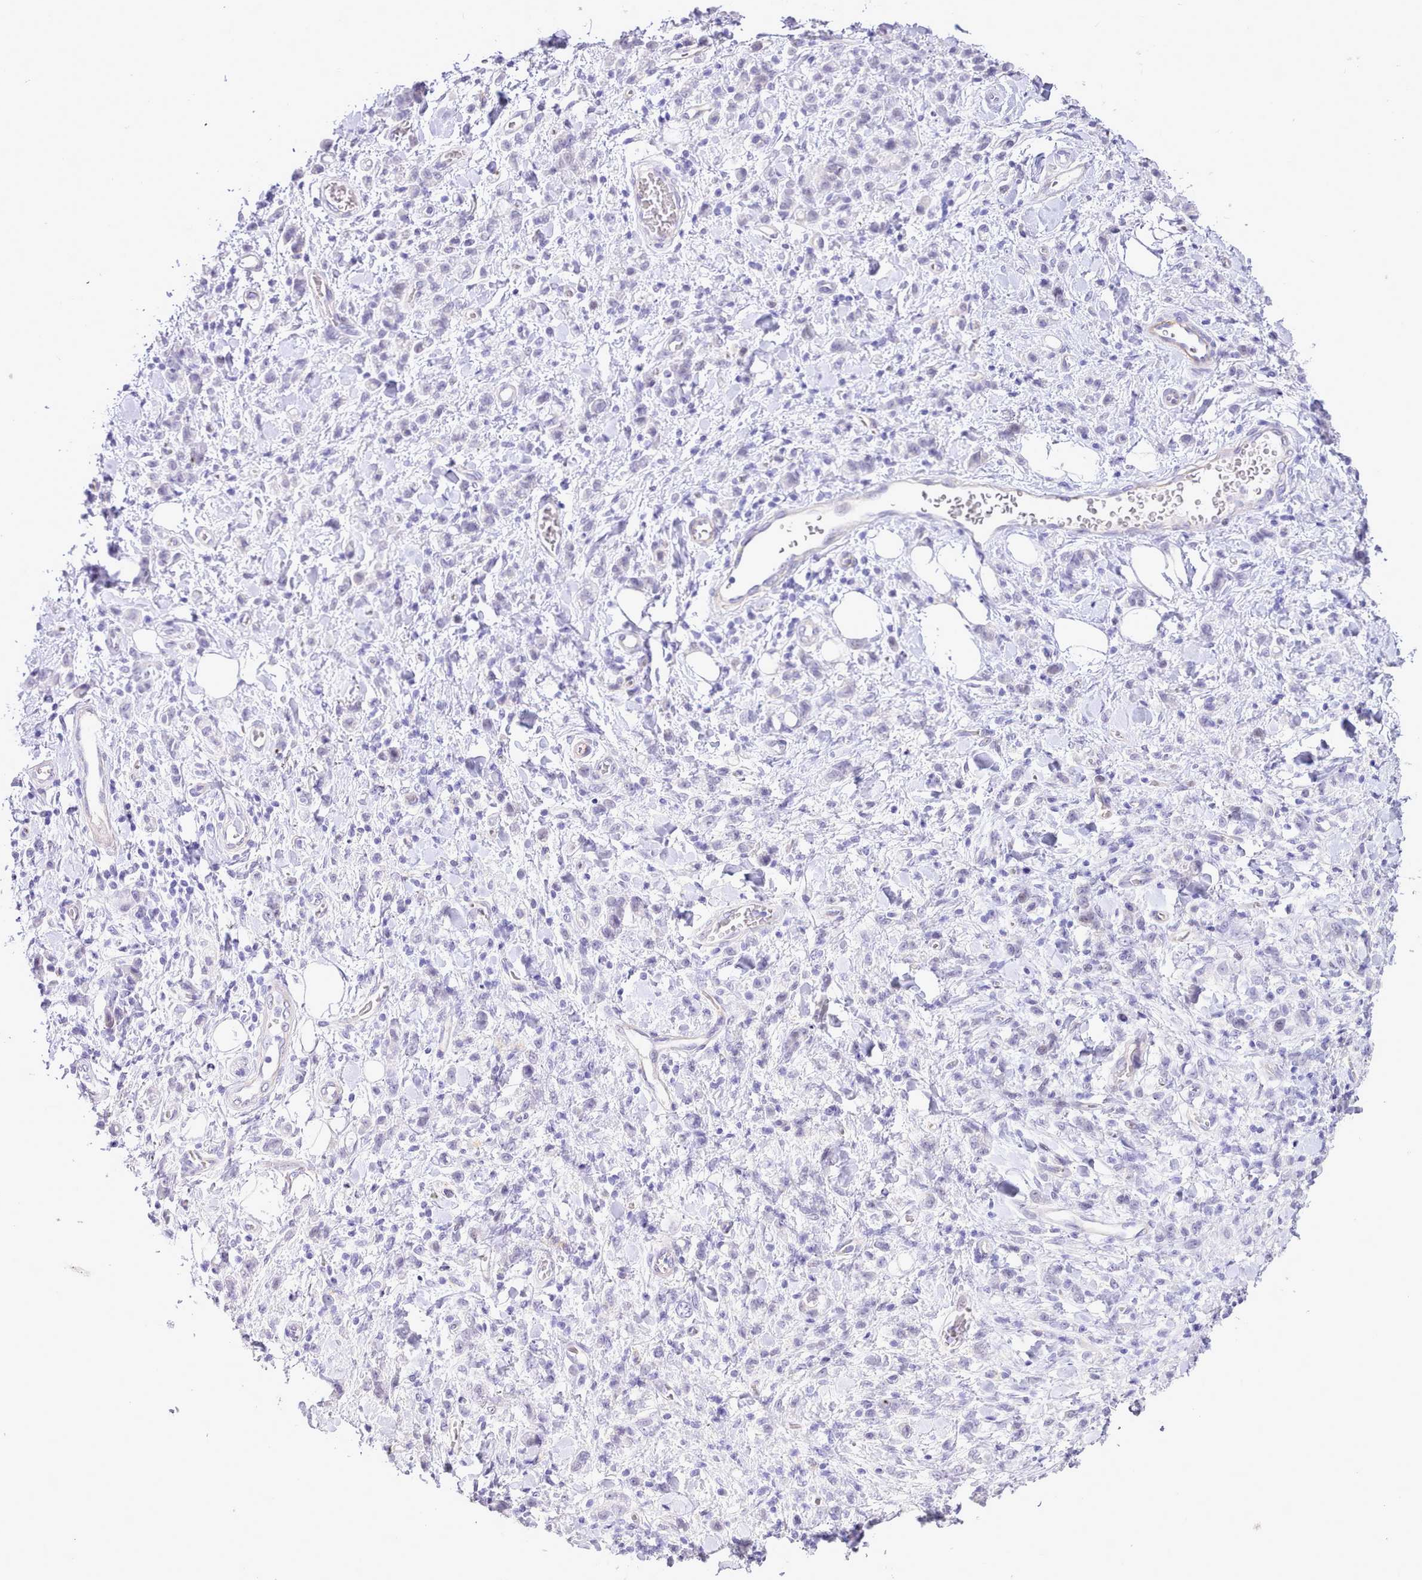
{"staining": {"intensity": "negative", "quantity": "none", "location": "none"}, "tissue": "stomach cancer", "cell_type": "Tumor cells", "image_type": "cancer", "snomed": [{"axis": "morphology", "description": "Adenocarcinoma, NOS"}, {"axis": "topography", "description": "Stomach"}], "caption": "IHC of stomach cancer shows no positivity in tumor cells. Nuclei are stained in blue.", "gene": "LRRC37A", "patient": {"sex": "male", "age": 77}}